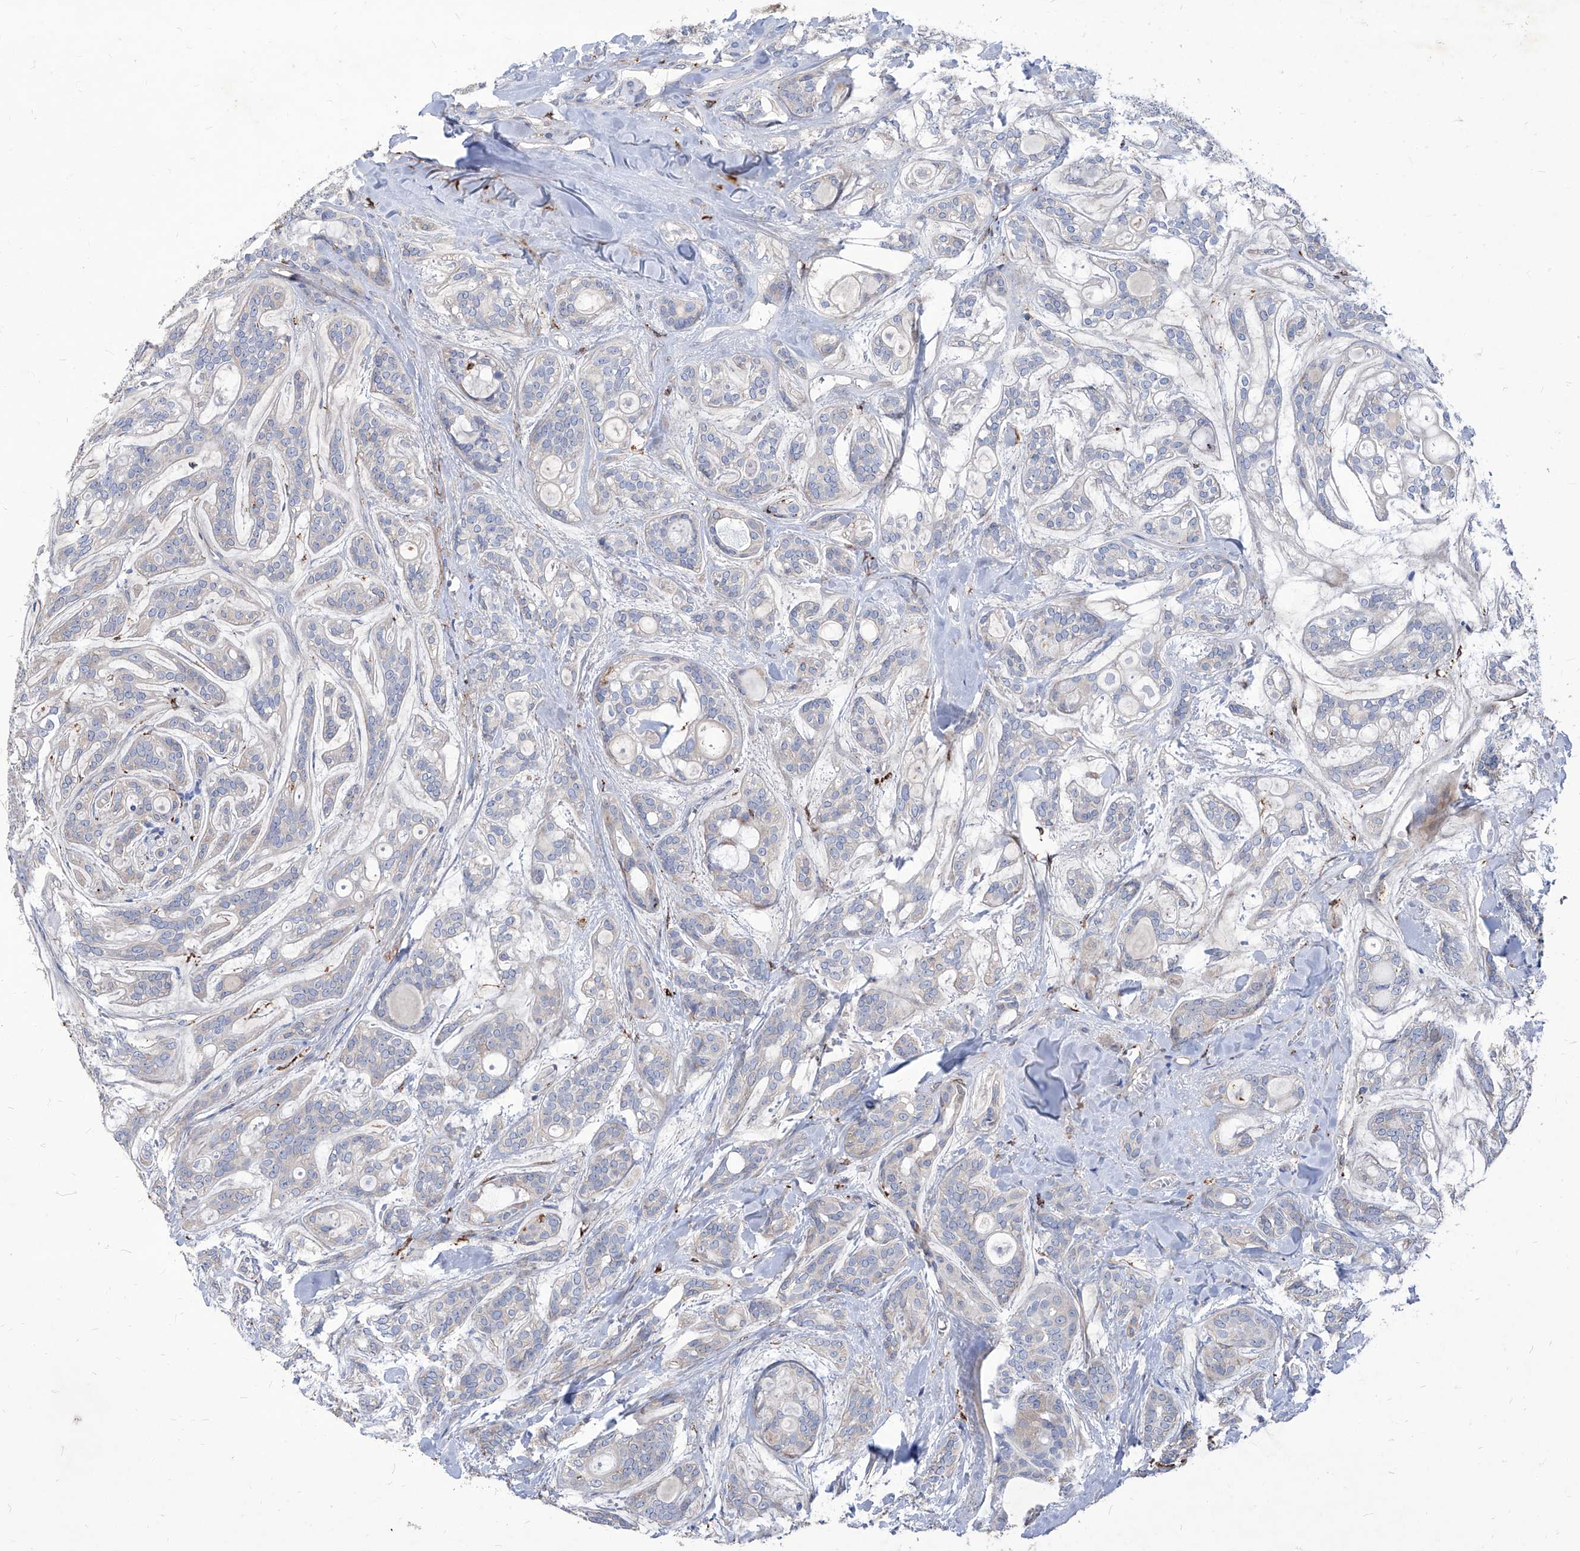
{"staining": {"intensity": "negative", "quantity": "none", "location": "none"}, "tissue": "head and neck cancer", "cell_type": "Tumor cells", "image_type": "cancer", "snomed": [{"axis": "morphology", "description": "Adenocarcinoma, NOS"}, {"axis": "topography", "description": "Head-Neck"}], "caption": "Immunohistochemistry (IHC) of human head and neck cancer (adenocarcinoma) reveals no staining in tumor cells.", "gene": "UBOX5", "patient": {"sex": "male", "age": 66}}